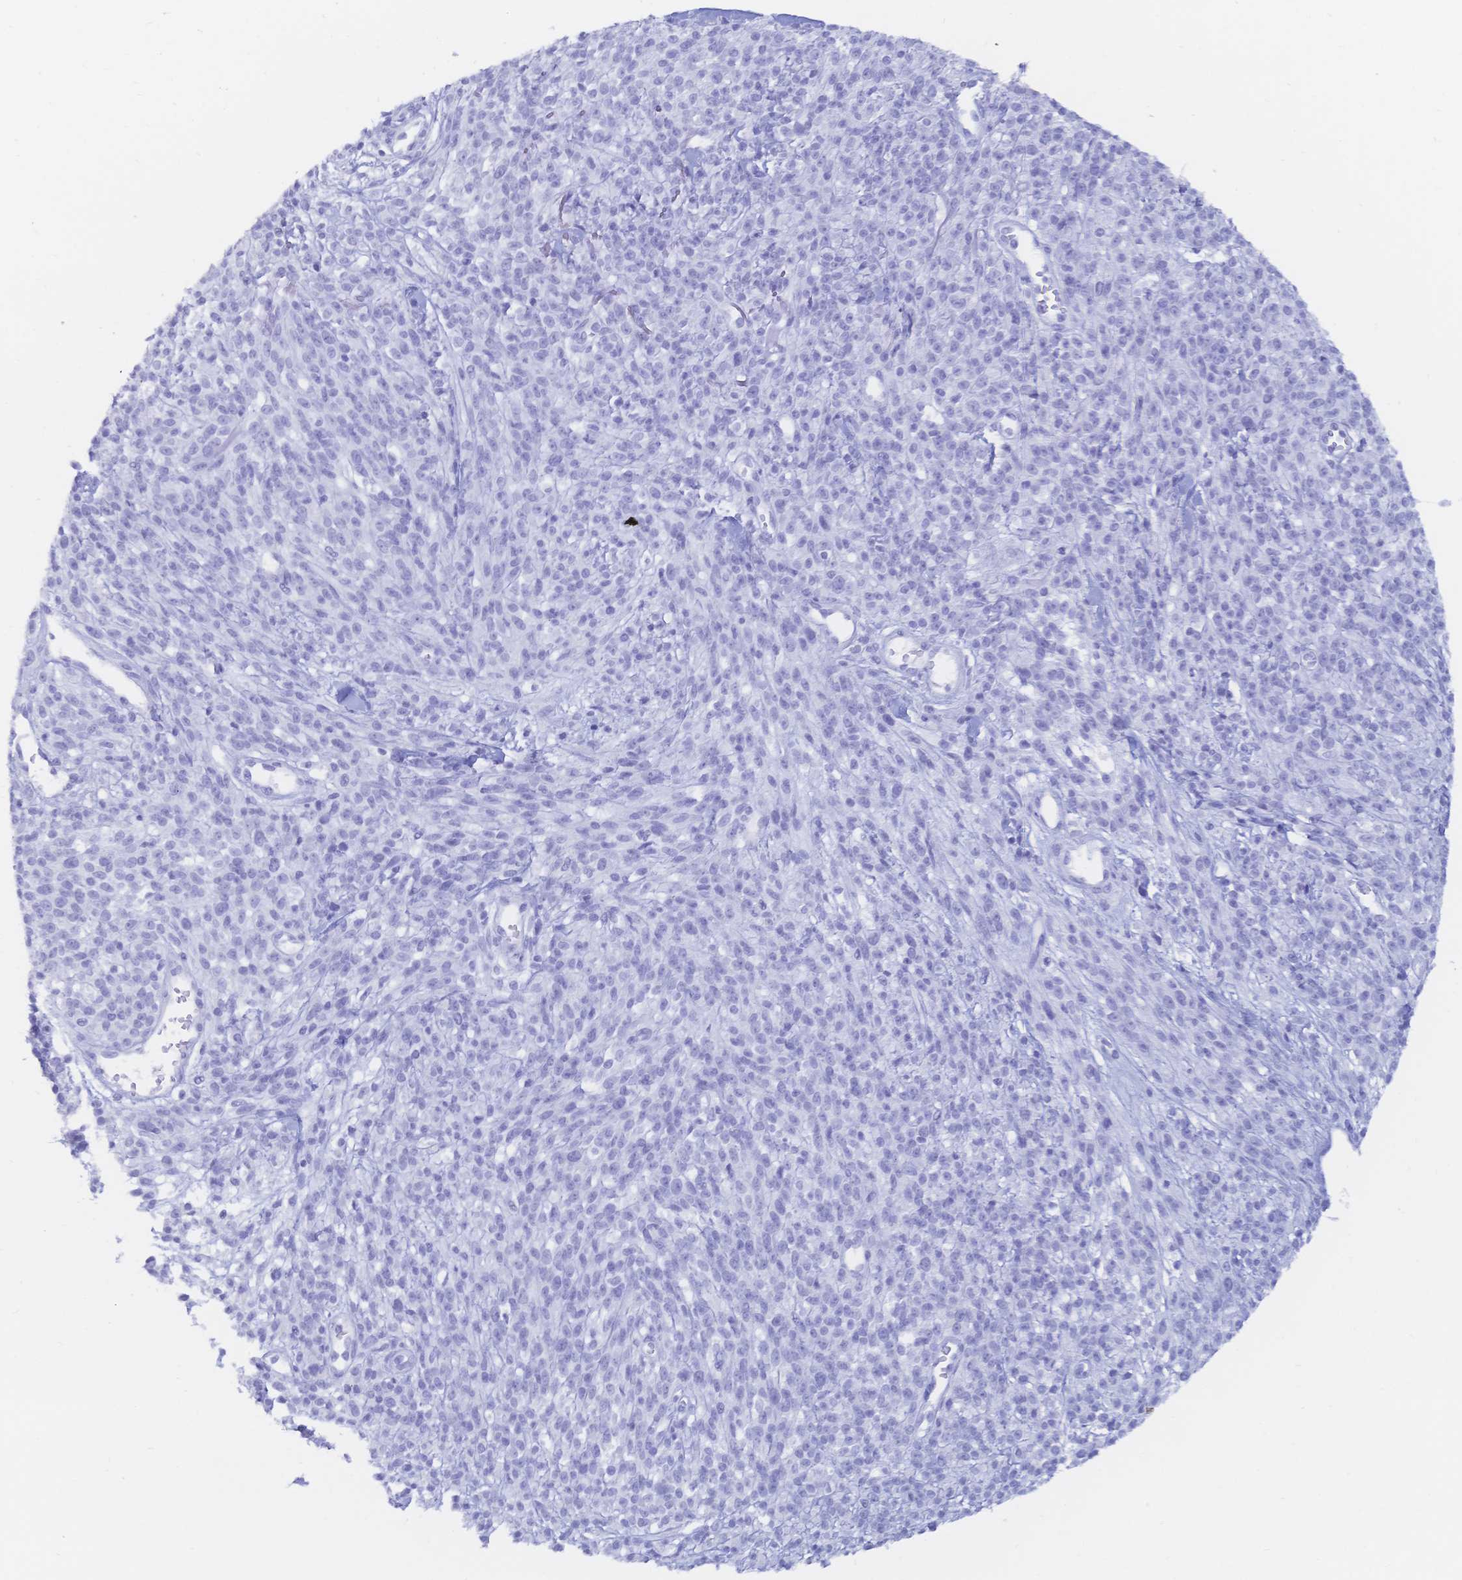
{"staining": {"intensity": "negative", "quantity": "none", "location": "none"}, "tissue": "melanoma", "cell_type": "Tumor cells", "image_type": "cancer", "snomed": [{"axis": "morphology", "description": "Malignant melanoma, NOS"}, {"axis": "topography", "description": "Skin"}, {"axis": "topography", "description": "Skin of trunk"}], "caption": "Melanoma stained for a protein using IHC demonstrates no expression tumor cells.", "gene": "MEP1B", "patient": {"sex": "male", "age": 74}}